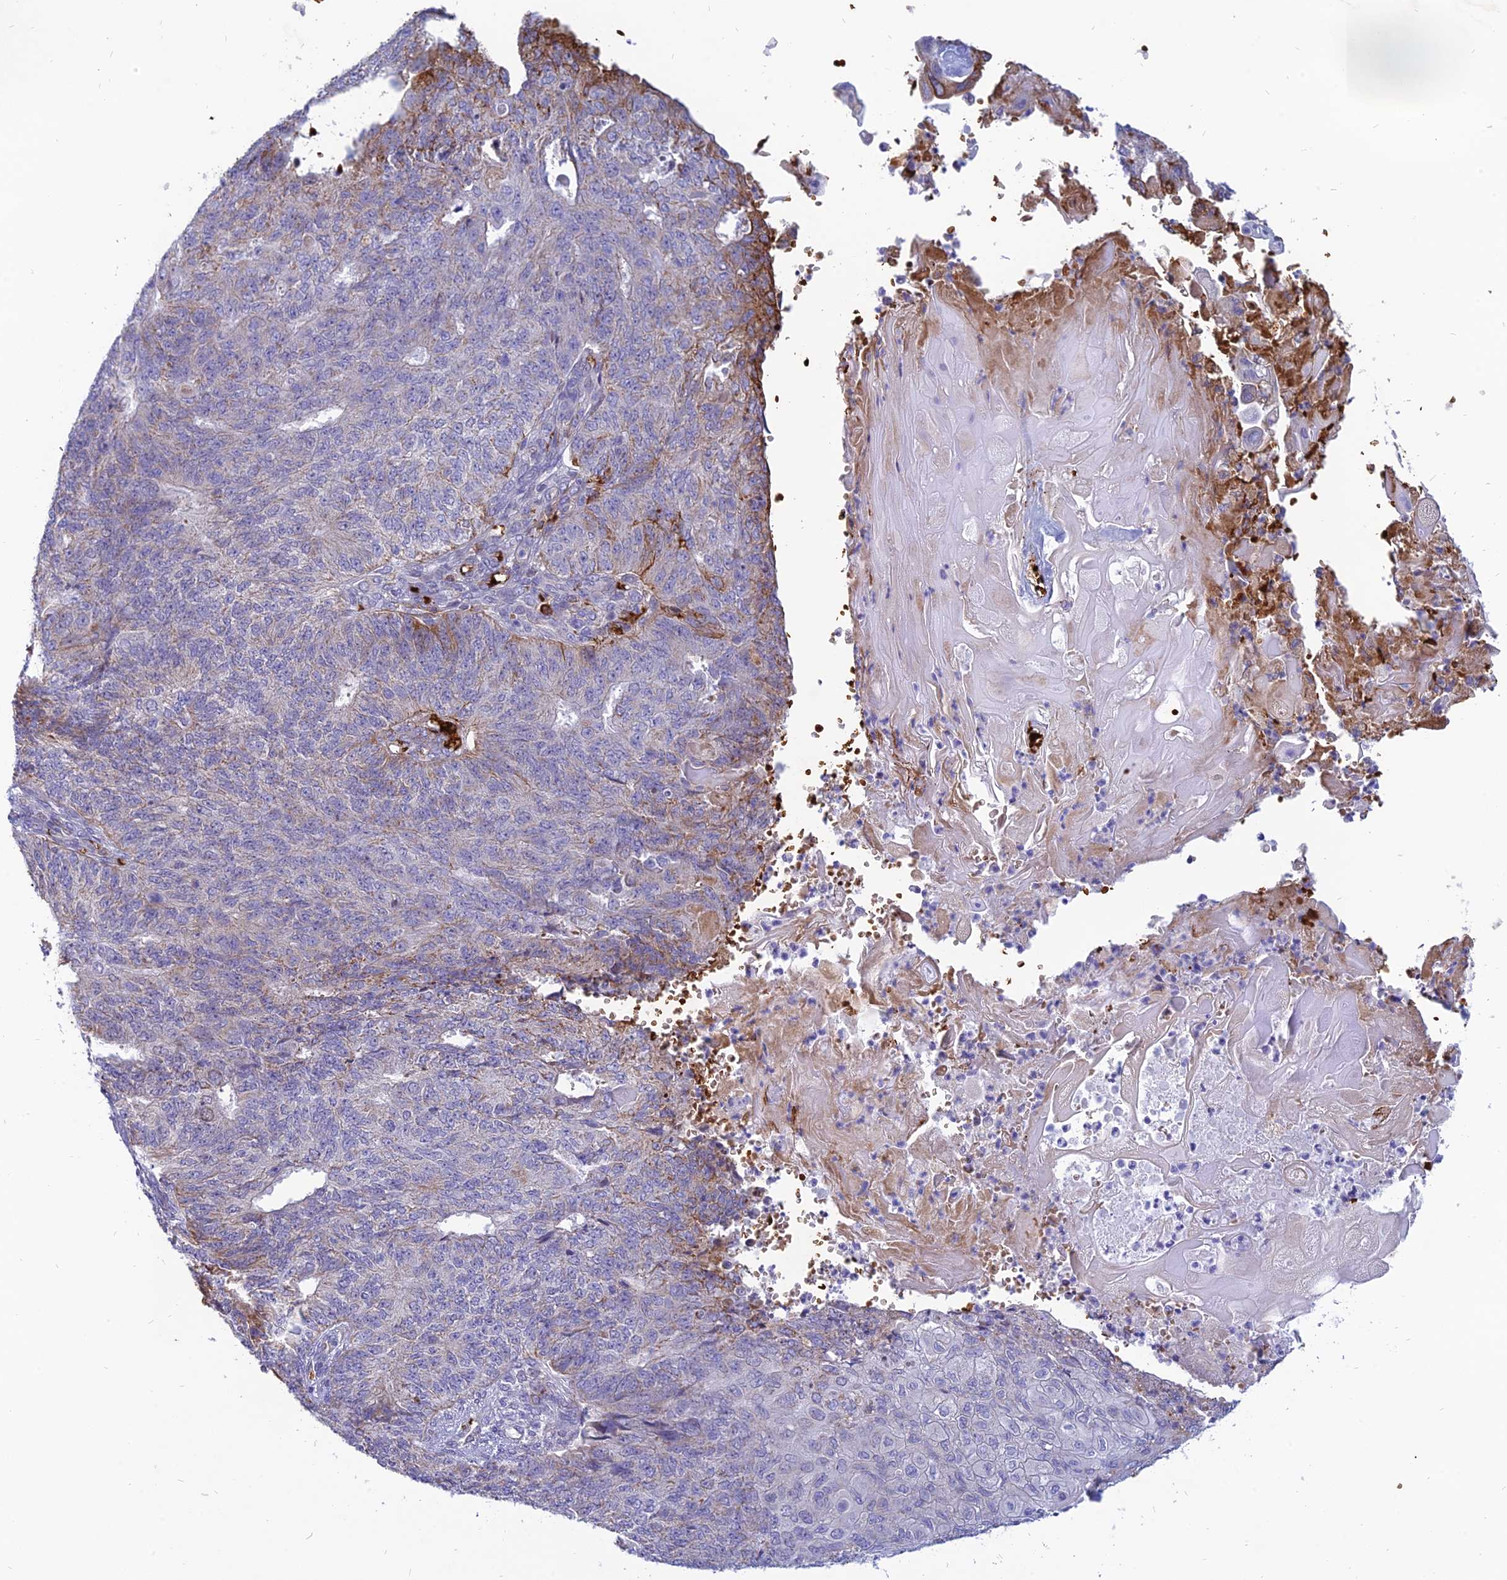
{"staining": {"intensity": "weak", "quantity": "<25%", "location": "cytoplasmic/membranous"}, "tissue": "endometrial cancer", "cell_type": "Tumor cells", "image_type": "cancer", "snomed": [{"axis": "morphology", "description": "Adenocarcinoma, NOS"}, {"axis": "topography", "description": "Endometrium"}], "caption": "Endometrial cancer (adenocarcinoma) was stained to show a protein in brown. There is no significant expression in tumor cells.", "gene": "HHAT", "patient": {"sex": "female", "age": 32}}